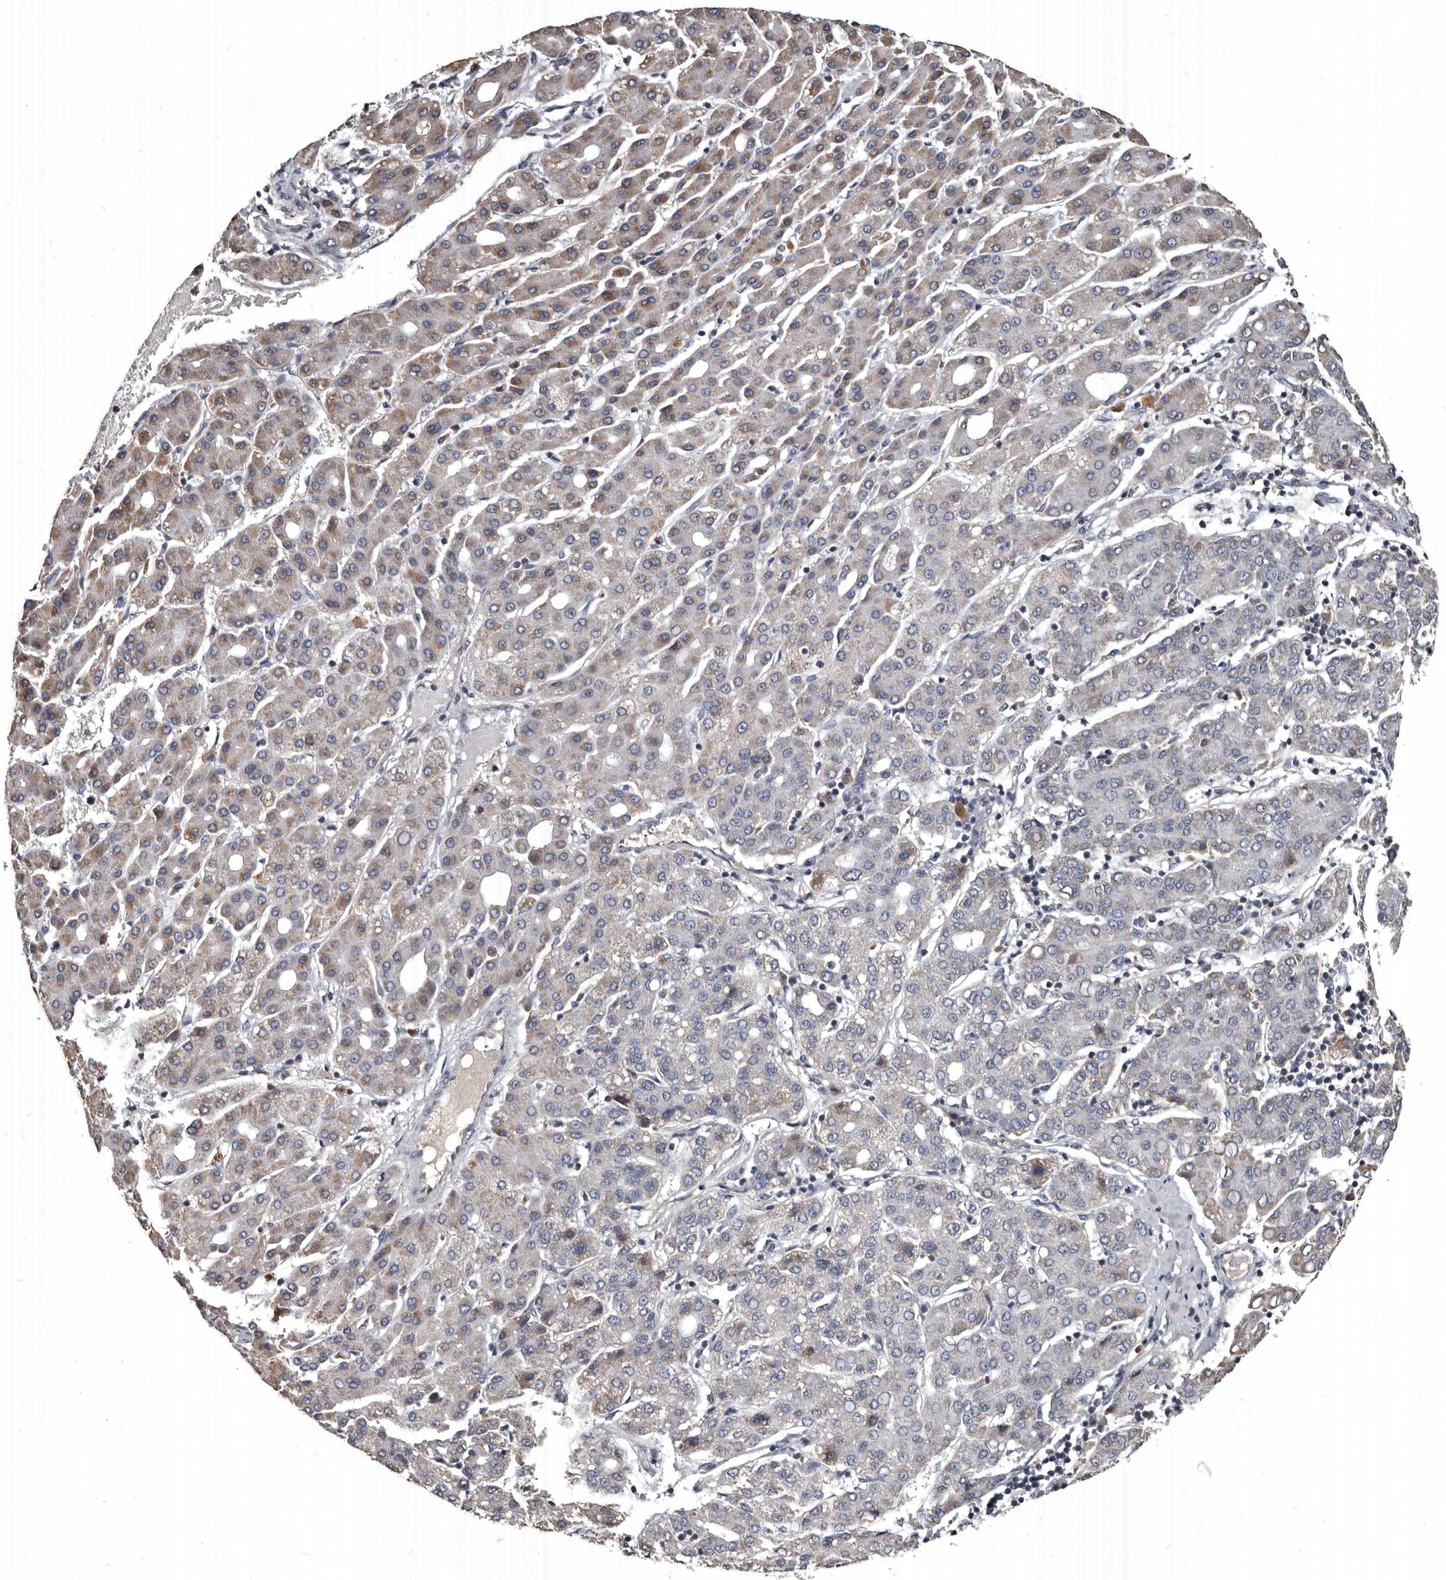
{"staining": {"intensity": "moderate", "quantity": "<25%", "location": "cytoplasmic/membranous"}, "tissue": "liver cancer", "cell_type": "Tumor cells", "image_type": "cancer", "snomed": [{"axis": "morphology", "description": "Carcinoma, Hepatocellular, NOS"}, {"axis": "topography", "description": "Liver"}], "caption": "Hepatocellular carcinoma (liver) stained with immunohistochemistry displays moderate cytoplasmic/membranous expression in about <25% of tumor cells.", "gene": "GREB1", "patient": {"sex": "male", "age": 65}}